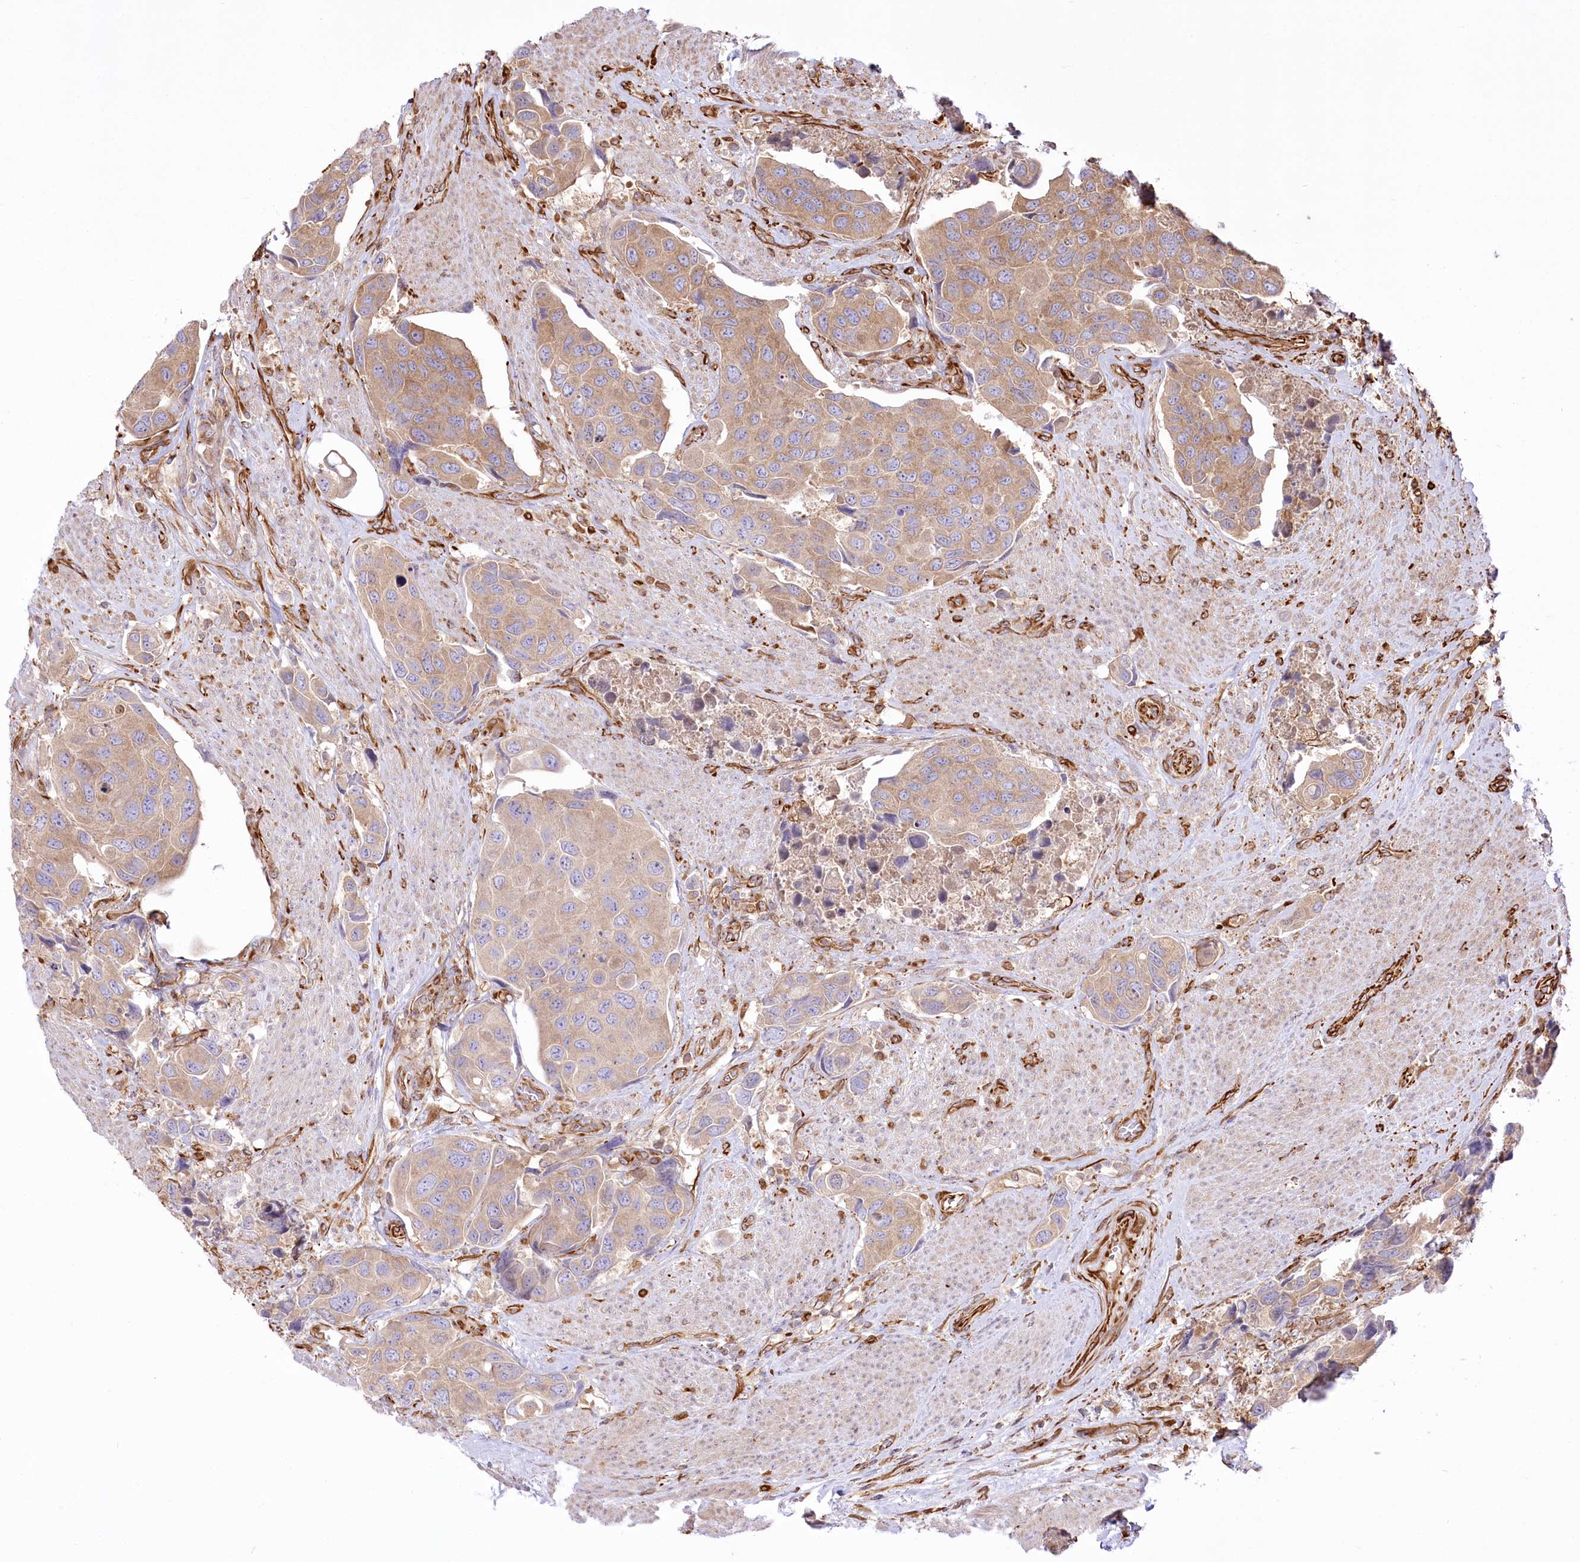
{"staining": {"intensity": "weak", "quantity": ">75%", "location": "cytoplasmic/membranous"}, "tissue": "urothelial cancer", "cell_type": "Tumor cells", "image_type": "cancer", "snomed": [{"axis": "morphology", "description": "Urothelial carcinoma, High grade"}, {"axis": "topography", "description": "Urinary bladder"}], "caption": "Immunohistochemical staining of high-grade urothelial carcinoma displays low levels of weak cytoplasmic/membranous positivity in approximately >75% of tumor cells.", "gene": "TTC1", "patient": {"sex": "male", "age": 74}}